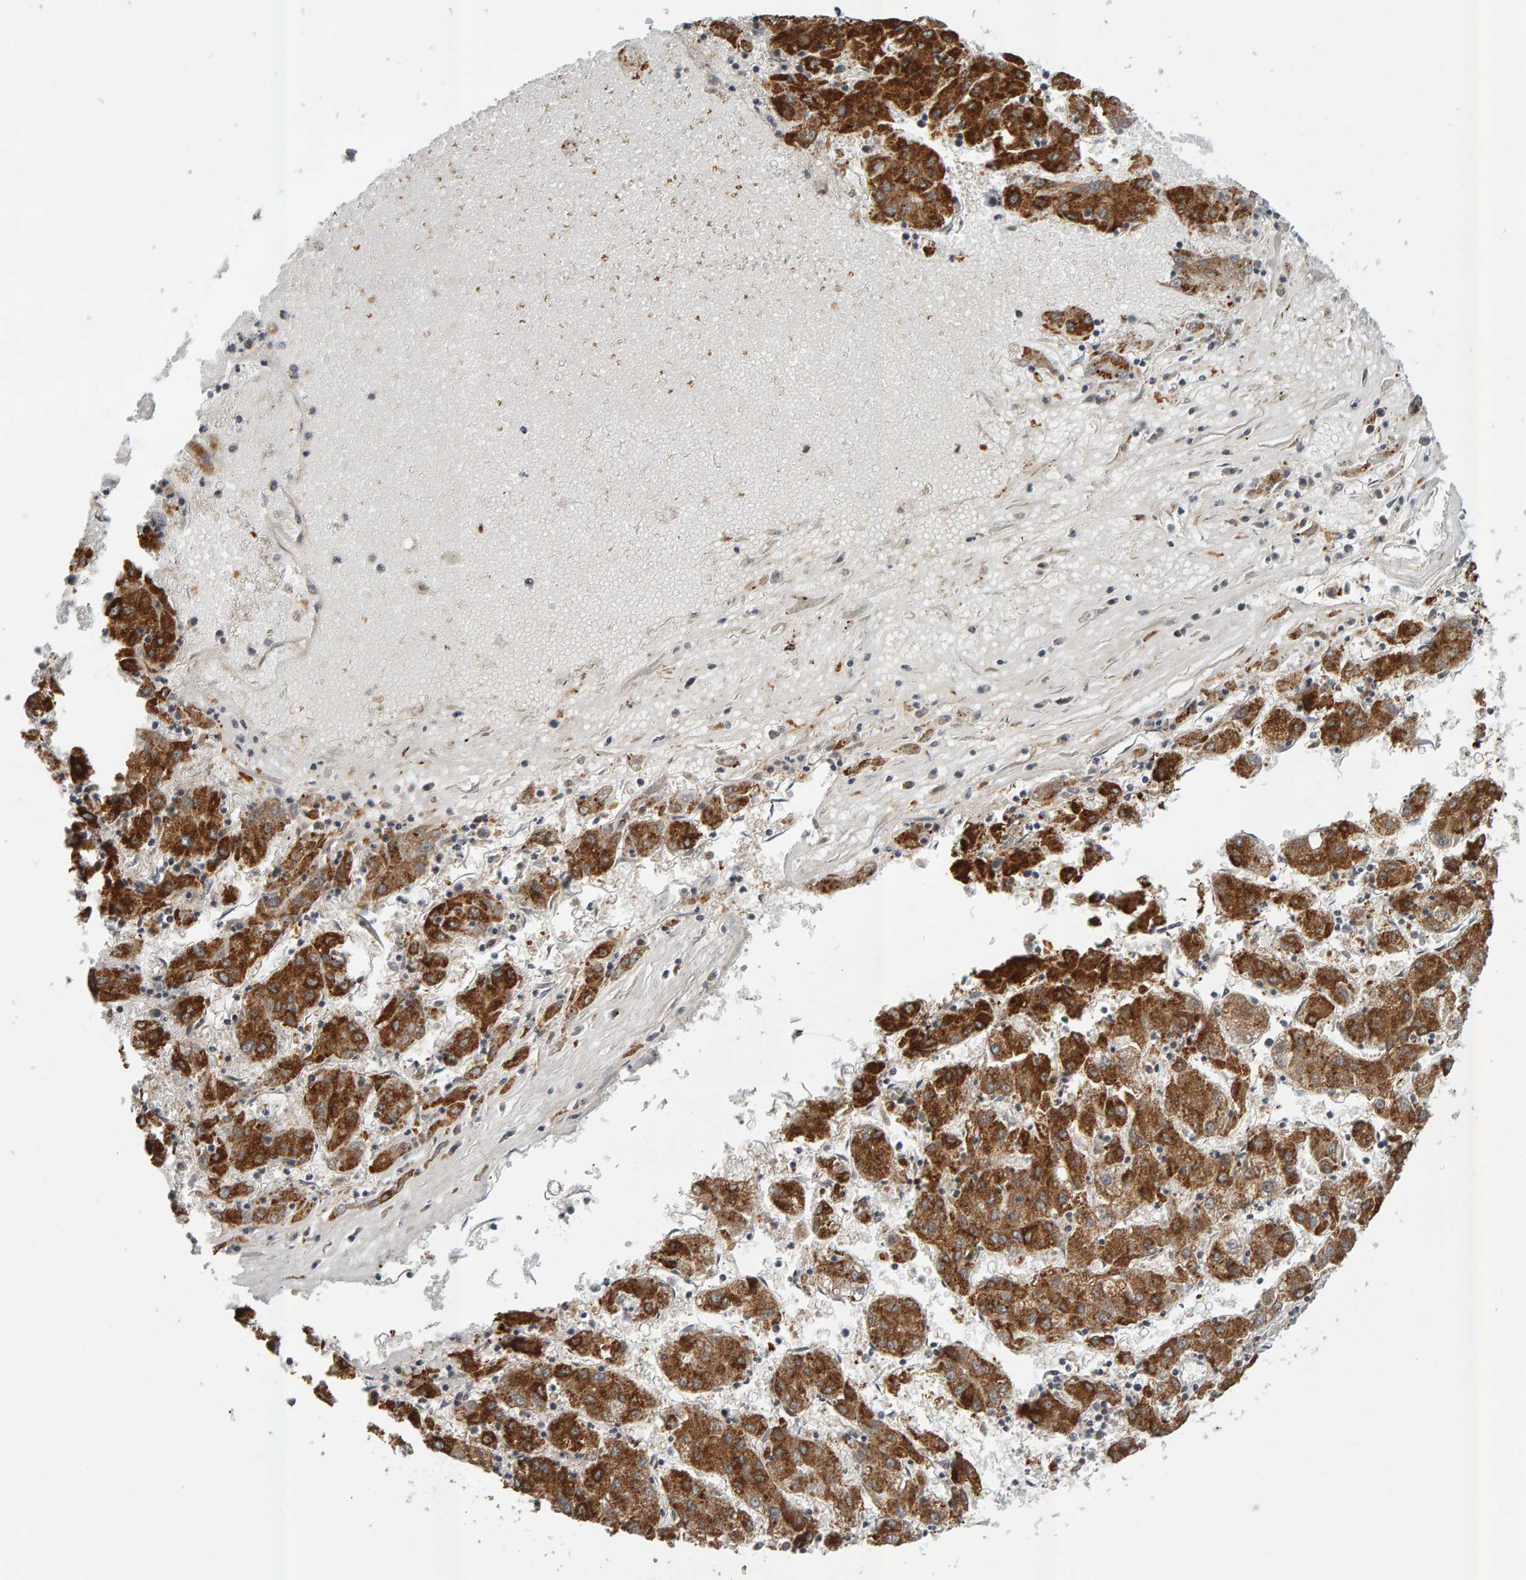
{"staining": {"intensity": "strong", "quantity": ">75%", "location": "cytoplasmic/membranous"}, "tissue": "liver cancer", "cell_type": "Tumor cells", "image_type": "cancer", "snomed": [{"axis": "morphology", "description": "Carcinoma, Hepatocellular, NOS"}, {"axis": "topography", "description": "Liver"}], "caption": "Hepatocellular carcinoma (liver) stained for a protein (brown) displays strong cytoplasmic/membranous positive expression in about >75% of tumor cells.", "gene": "ZNF160", "patient": {"sex": "male", "age": 72}}